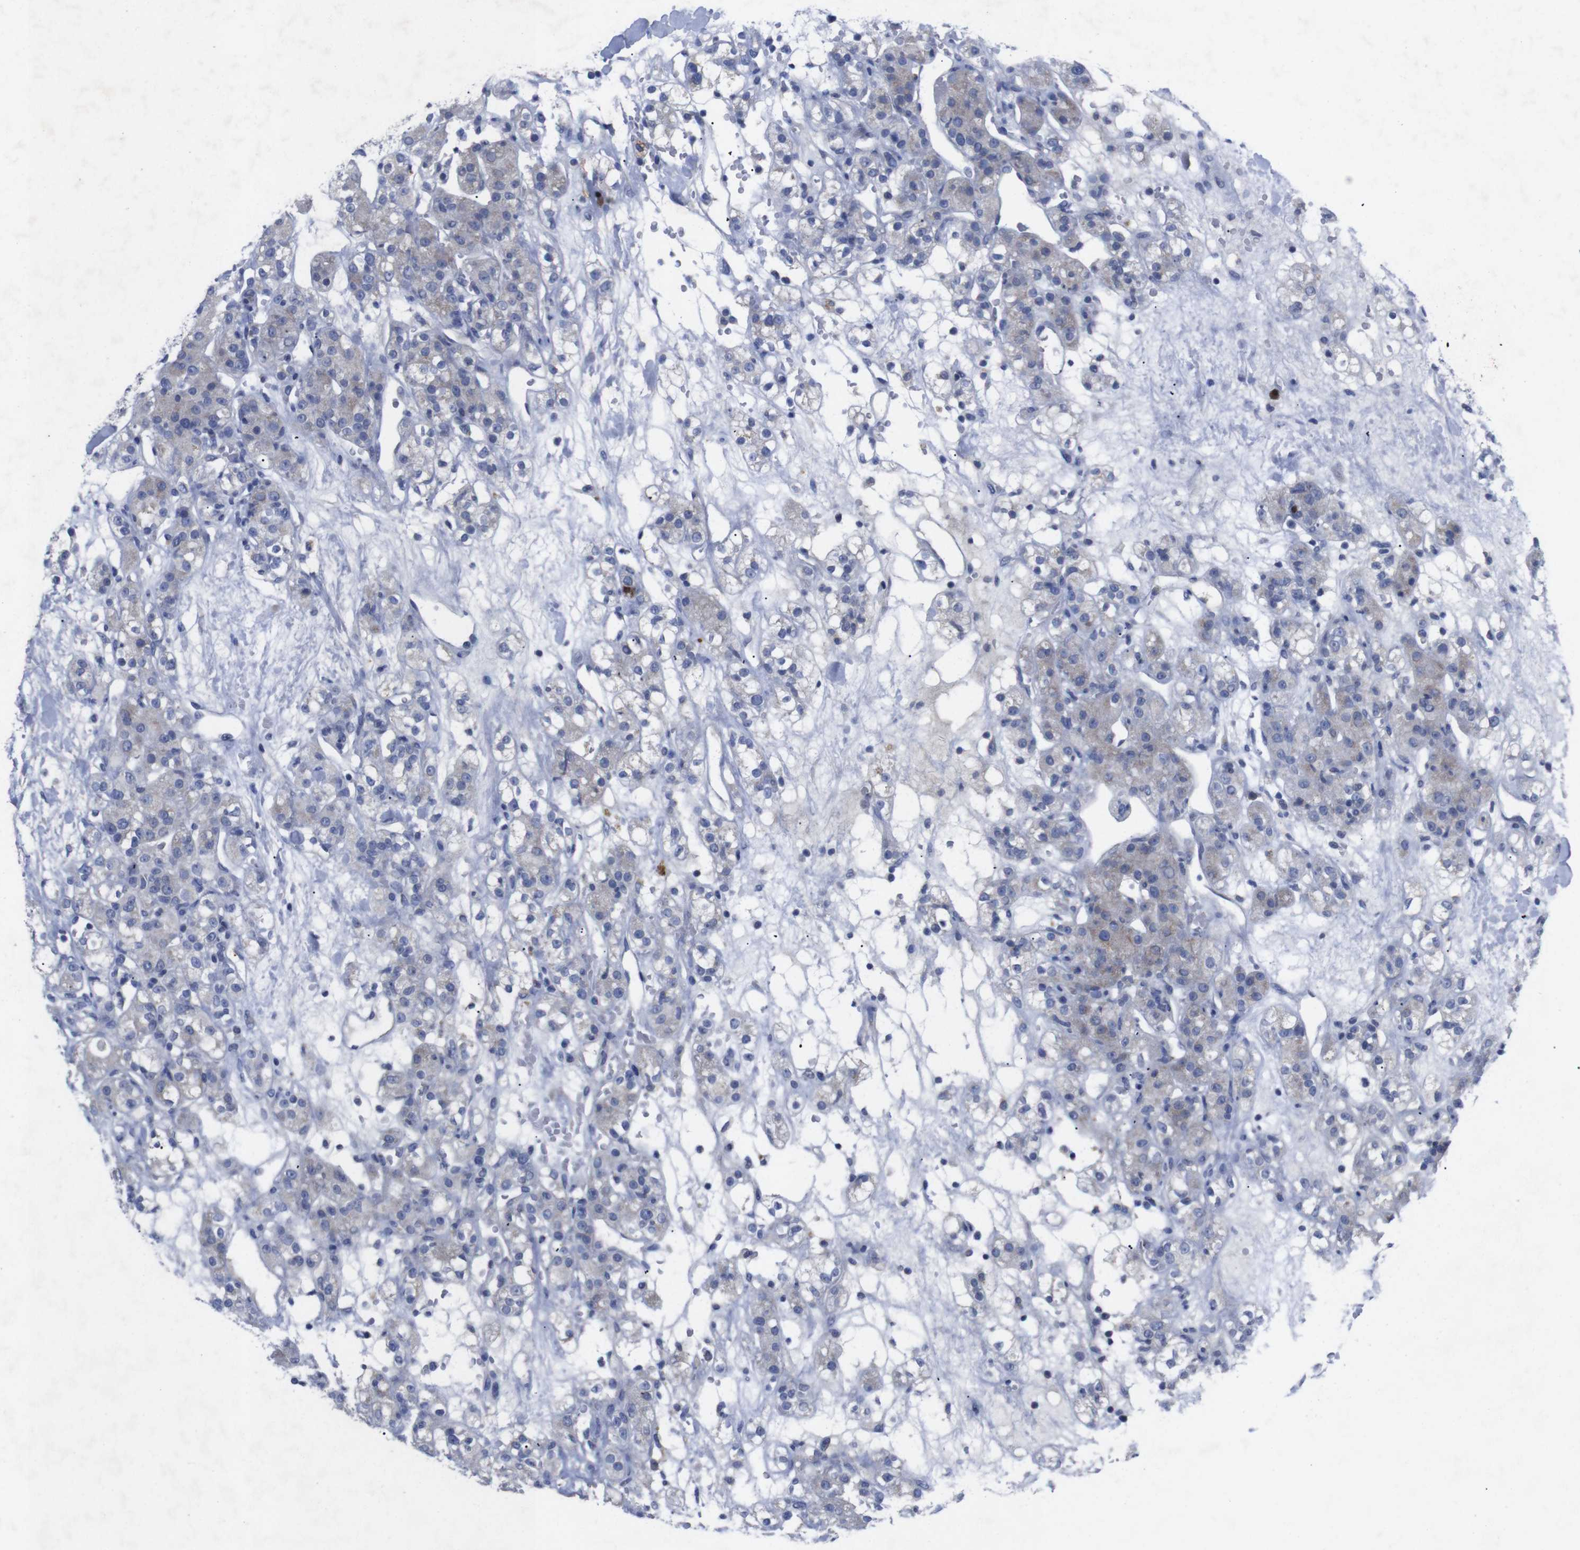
{"staining": {"intensity": "negative", "quantity": "none", "location": "none"}, "tissue": "renal cancer", "cell_type": "Tumor cells", "image_type": "cancer", "snomed": [{"axis": "morphology", "description": "Normal tissue, NOS"}, {"axis": "morphology", "description": "Adenocarcinoma, NOS"}, {"axis": "topography", "description": "Kidney"}], "caption": "Immunohistochemistry (IHC) image of neoplastic tissue: renal cancer (adenocarcinoma) stained with DAB (3,3'-diaminobenzidine) exhibits no significant protein expression in tumor cells.", "gene": "IRF4", "patient": {"sex": "male", "age": 61}}